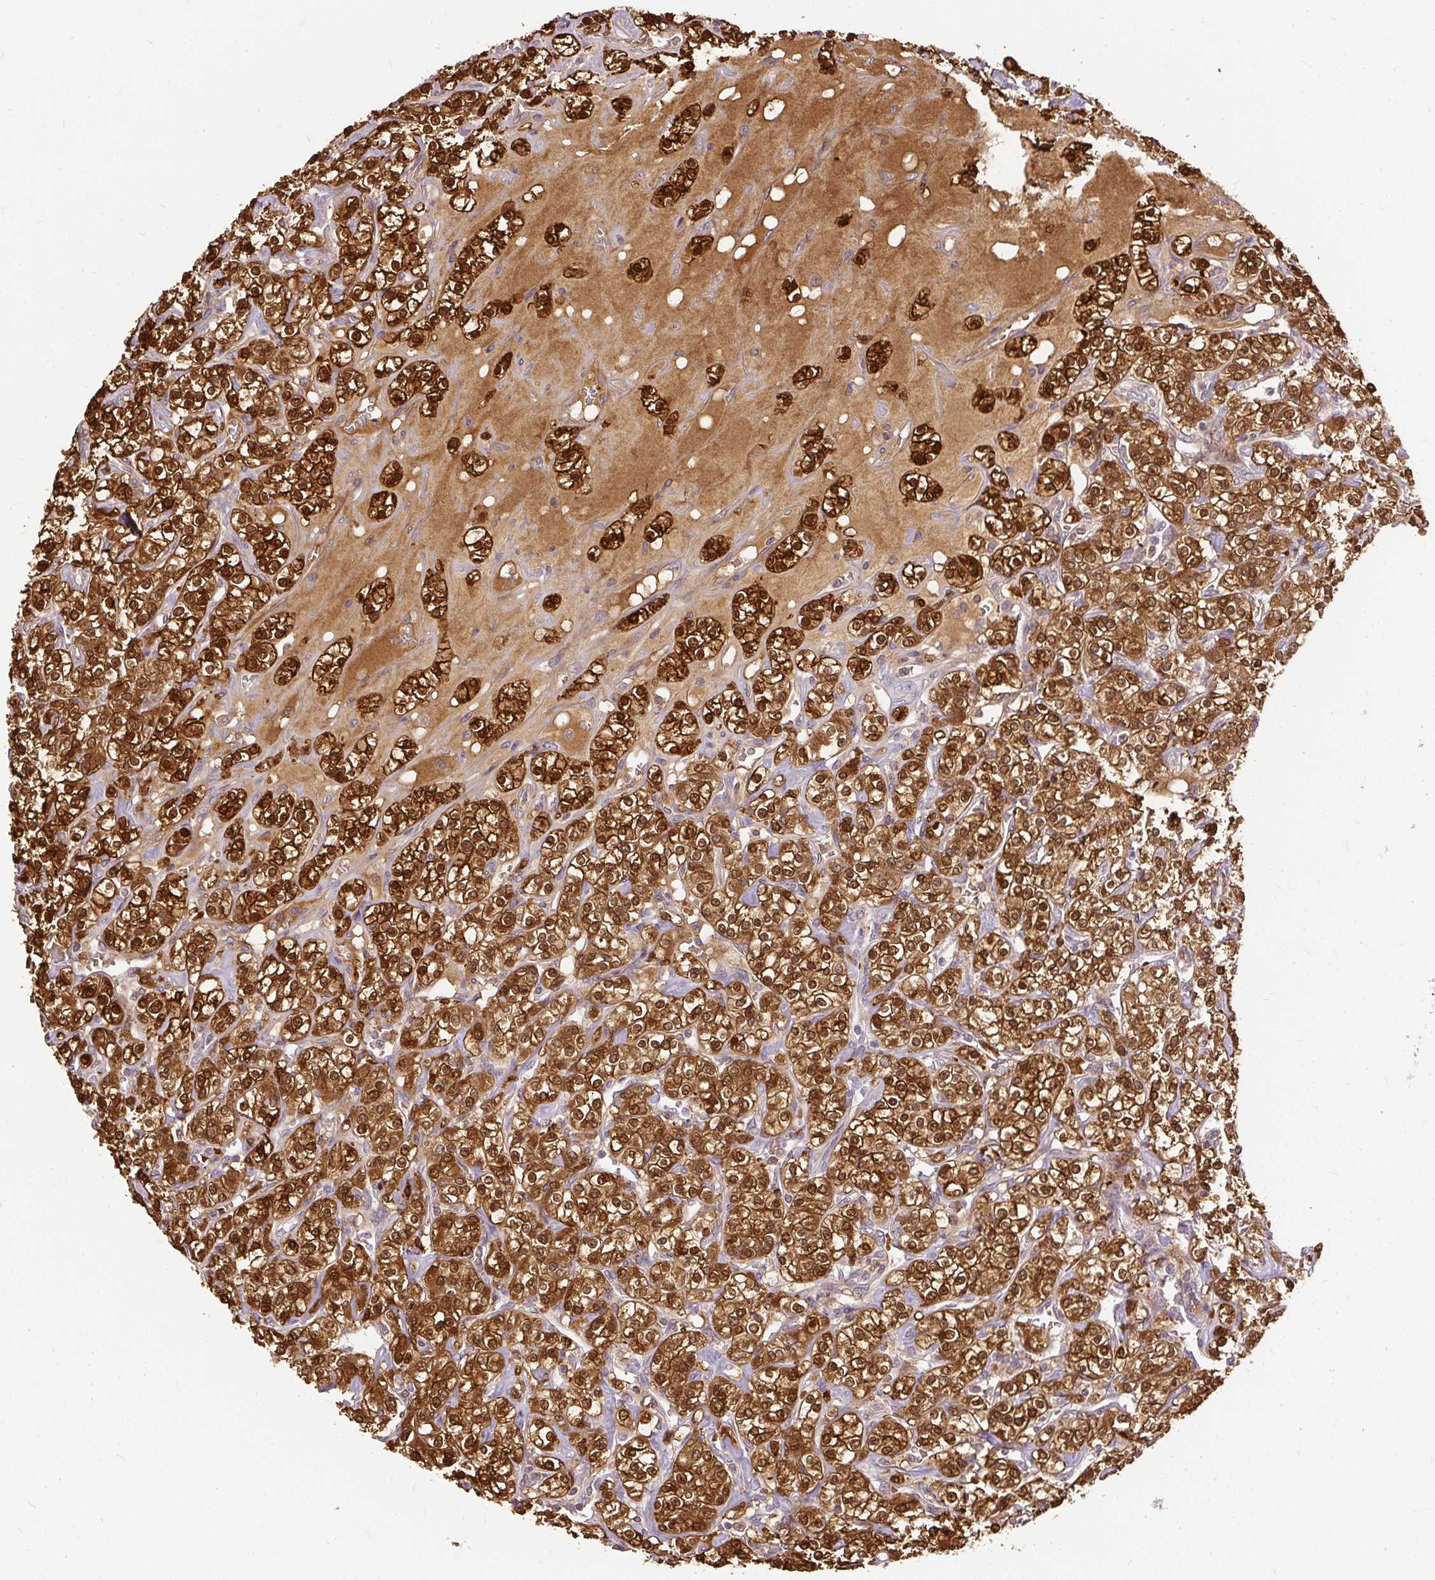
{"staining": {"intensity": "strong", "quantity": ">75%", "location": "cytoplasmic/membranous,nuclear"}, "tissue": "renal cancer", "cell_type": "Tumor cells", "image_type": "cancer", "snomed": [{"axis": "morphology", "description": "Adenocarcinoma, NOS"}, {"axis": "topography", "description": "Kidney"}], "caption": "Renal cancer stained for a protein (brown) displays strong cytoplasmic/membranous and nuclear positive staining in about >75% of tumor cells.", "gene": "AP5S1", "patient": {"sex": "male", "age": 77}}